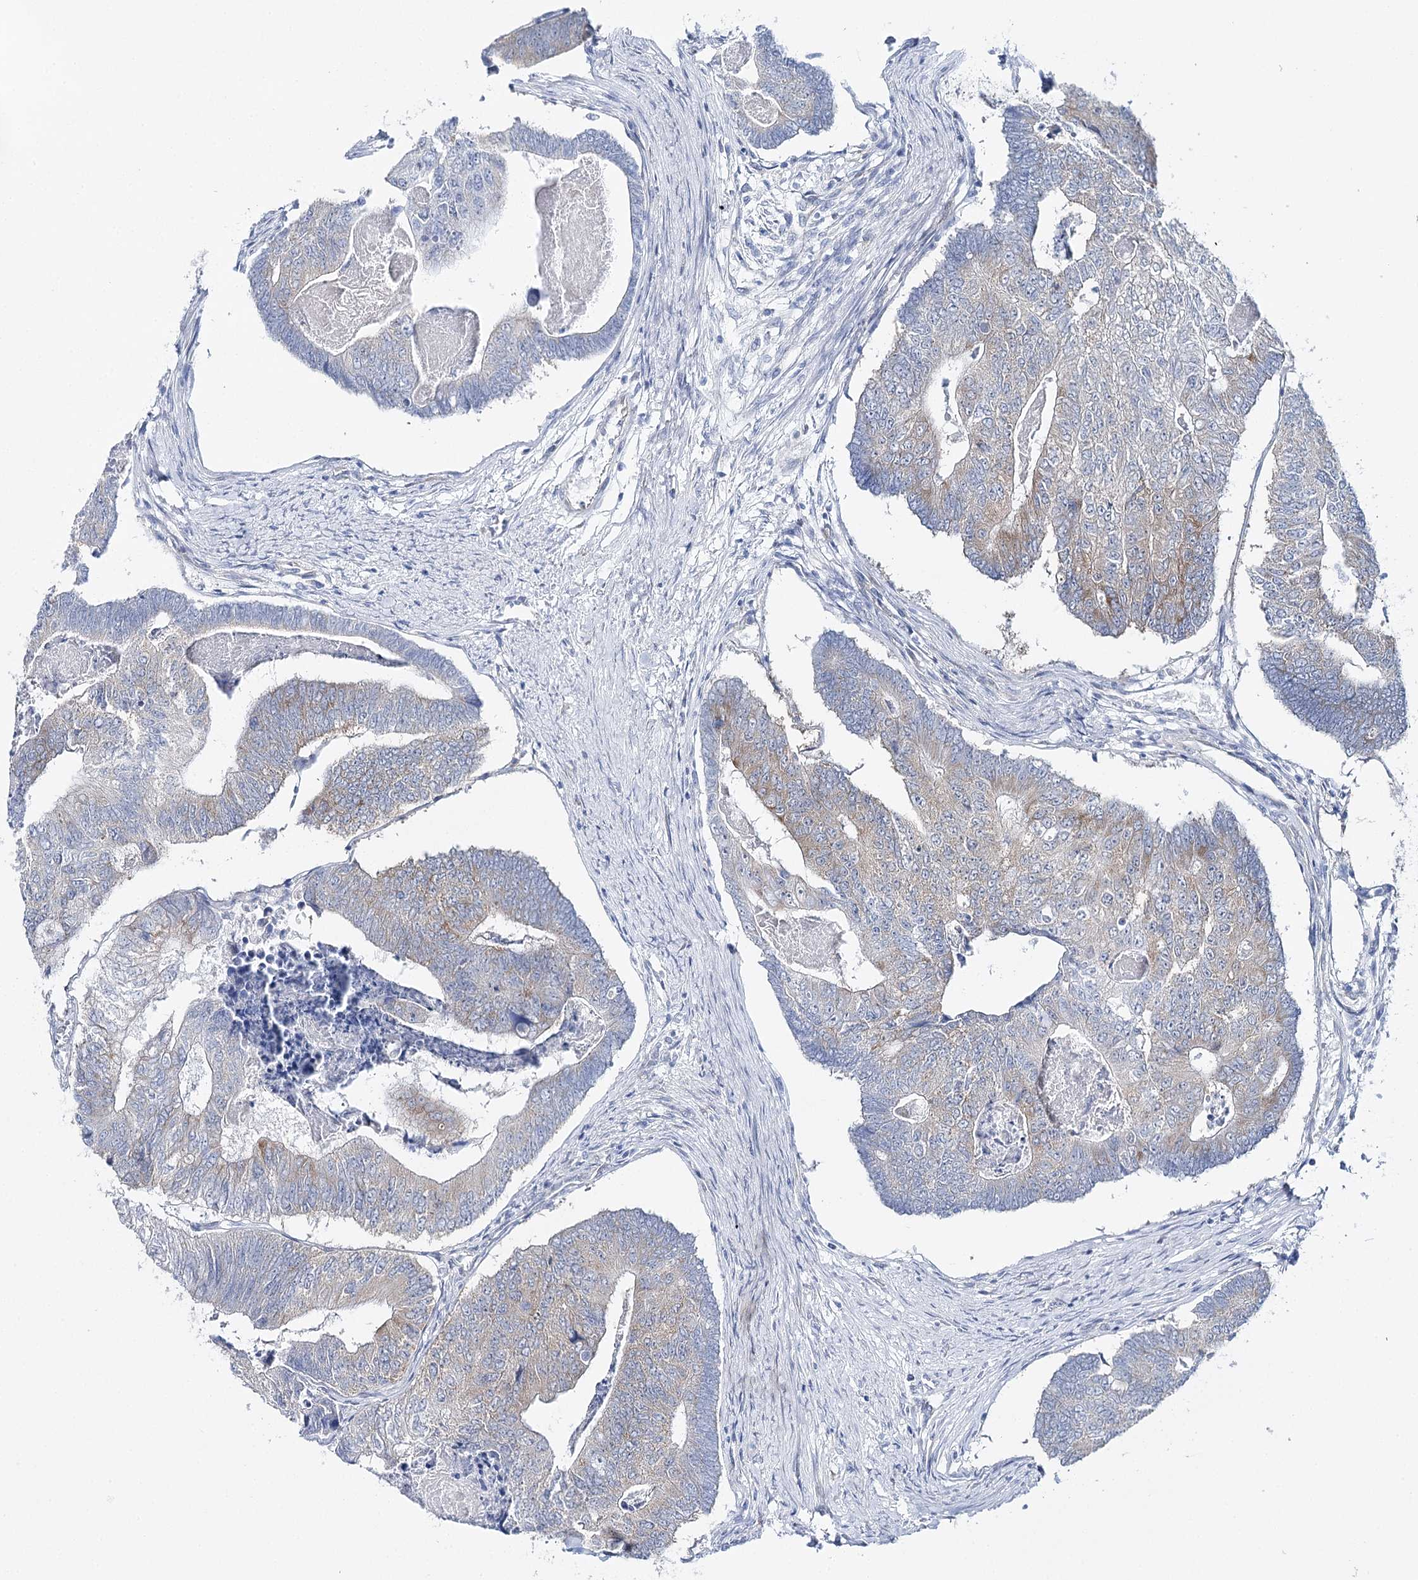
{"staining": {"intensity": "weak", "quantity": "<25%", "location": "cytoplasmic/membranous"}, "tissue": "colorectal cancer", "cell_type": "Tumor cells", "image_type": "cancer", "snomed": [{"axis": "morphology", "description": "Adenocarcinoma, NOS"}, {"axis": "topography", "description": "Colon"}], "caption": "The immunohistochemistry (IHC) micrograph has no significant expression in tumor cells of colorectal adenocarcinoma tissue.", "gene": "CSN3", "patient": {"sex": "female", "age": 67}}